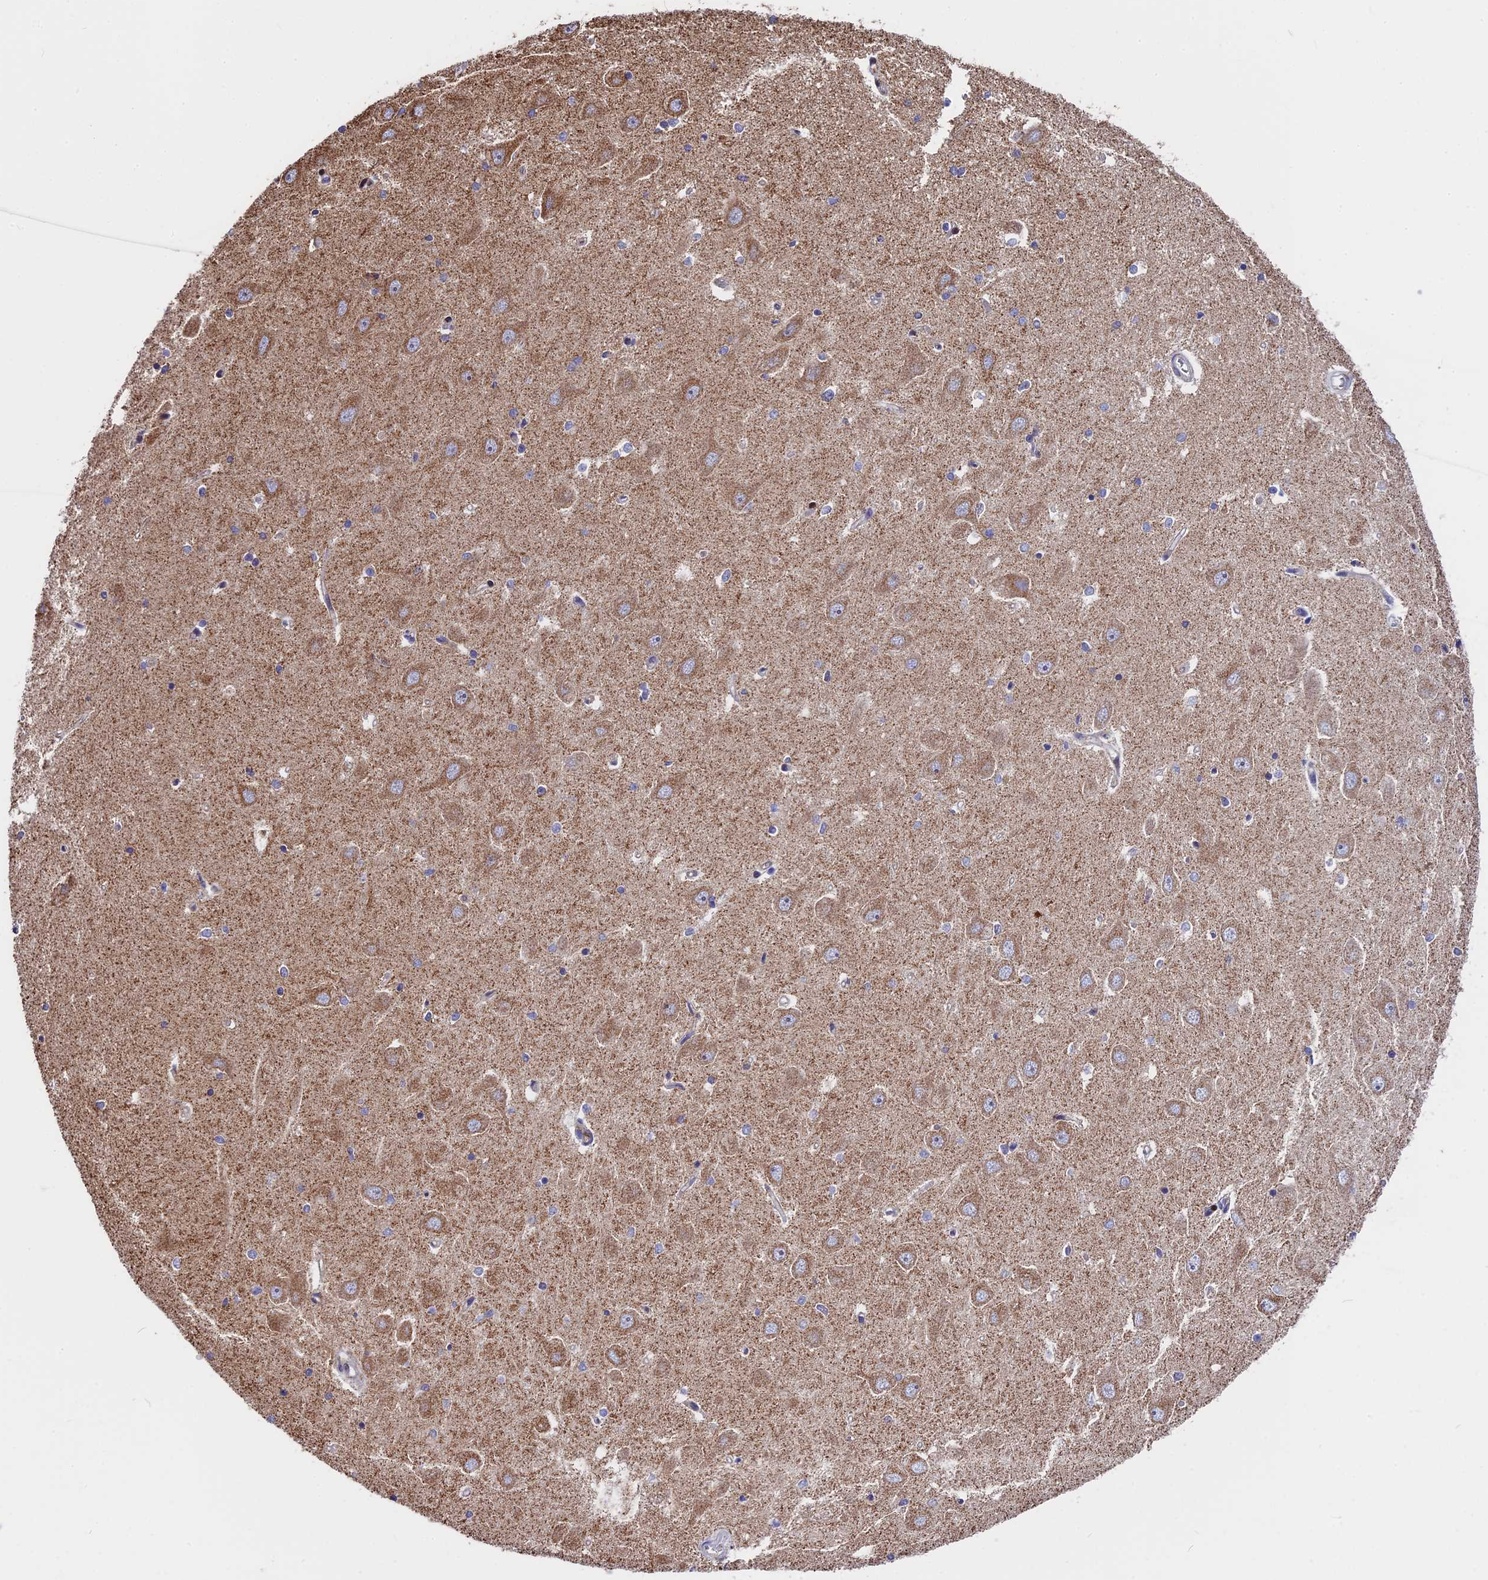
{"staining": {"intensity": "negative", "quantity": "none", "location": "none"}, "tissue": "hippocampus", "cell_type": "Glial cells", "image_type": "normal", "snomed": [{"axis": "morphology", "description": "Normal tissue, NOS"}, {"axis": "topography", "description": "Hippocampus"}], "caption": "Unremarkable hippocampus was stained to show a protein in brown. There is no significant expression in glial cells.", "gene": "FAM174C", "patient": {"sex": "male", "age": 45}}